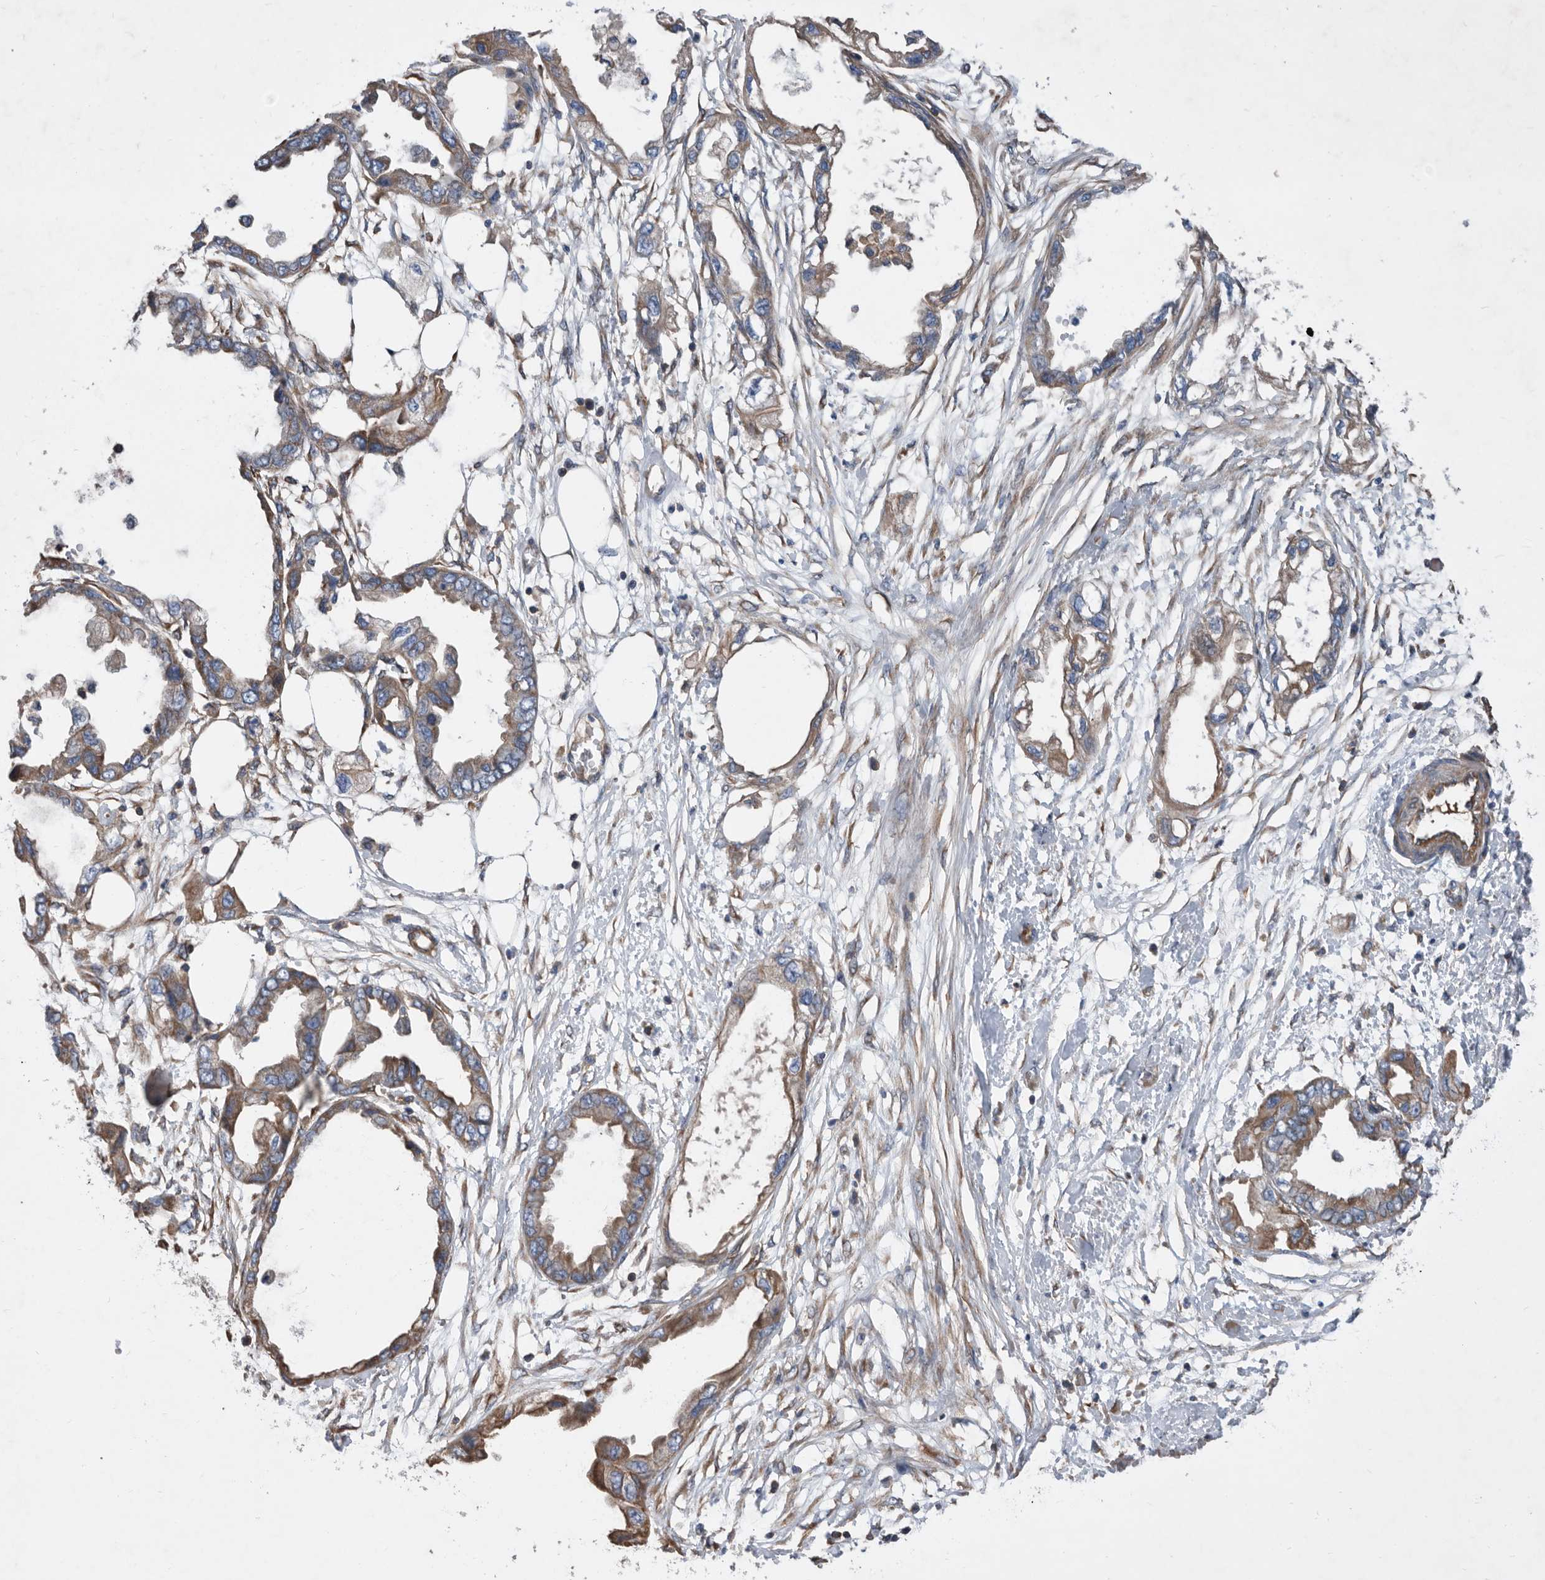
{"staining": {"intensity": "moderate", "quantity": "25%-75%", "location": "cytoplasmic/membranous"}, "tissue": "endometrial cancer", "cell_type": "Tumor cells", "image_type": "cancer", "snomed": [{"axis": "morphology", "description": "Adenocarcinoma, NOS"}, {"axis": "morphology", "description": "Adenocarcinoma, metastatic, NOS"}, {"axis": "topography", "description": "Adipose tissue"}, {"axis": "topography", "description": "Endometrium"}], "caption": "Protein staining reveals moderate cytoplasmic/membranous positivity in approximately 25%-75% of tumor cells in endometrial cancer (metastatic adenocarcinoma). (DAB IHC, brown staining for protein, blue staining for nuclei).", "gene": "ATP13A3", "patient": {"sex": "female", "age": 67}}